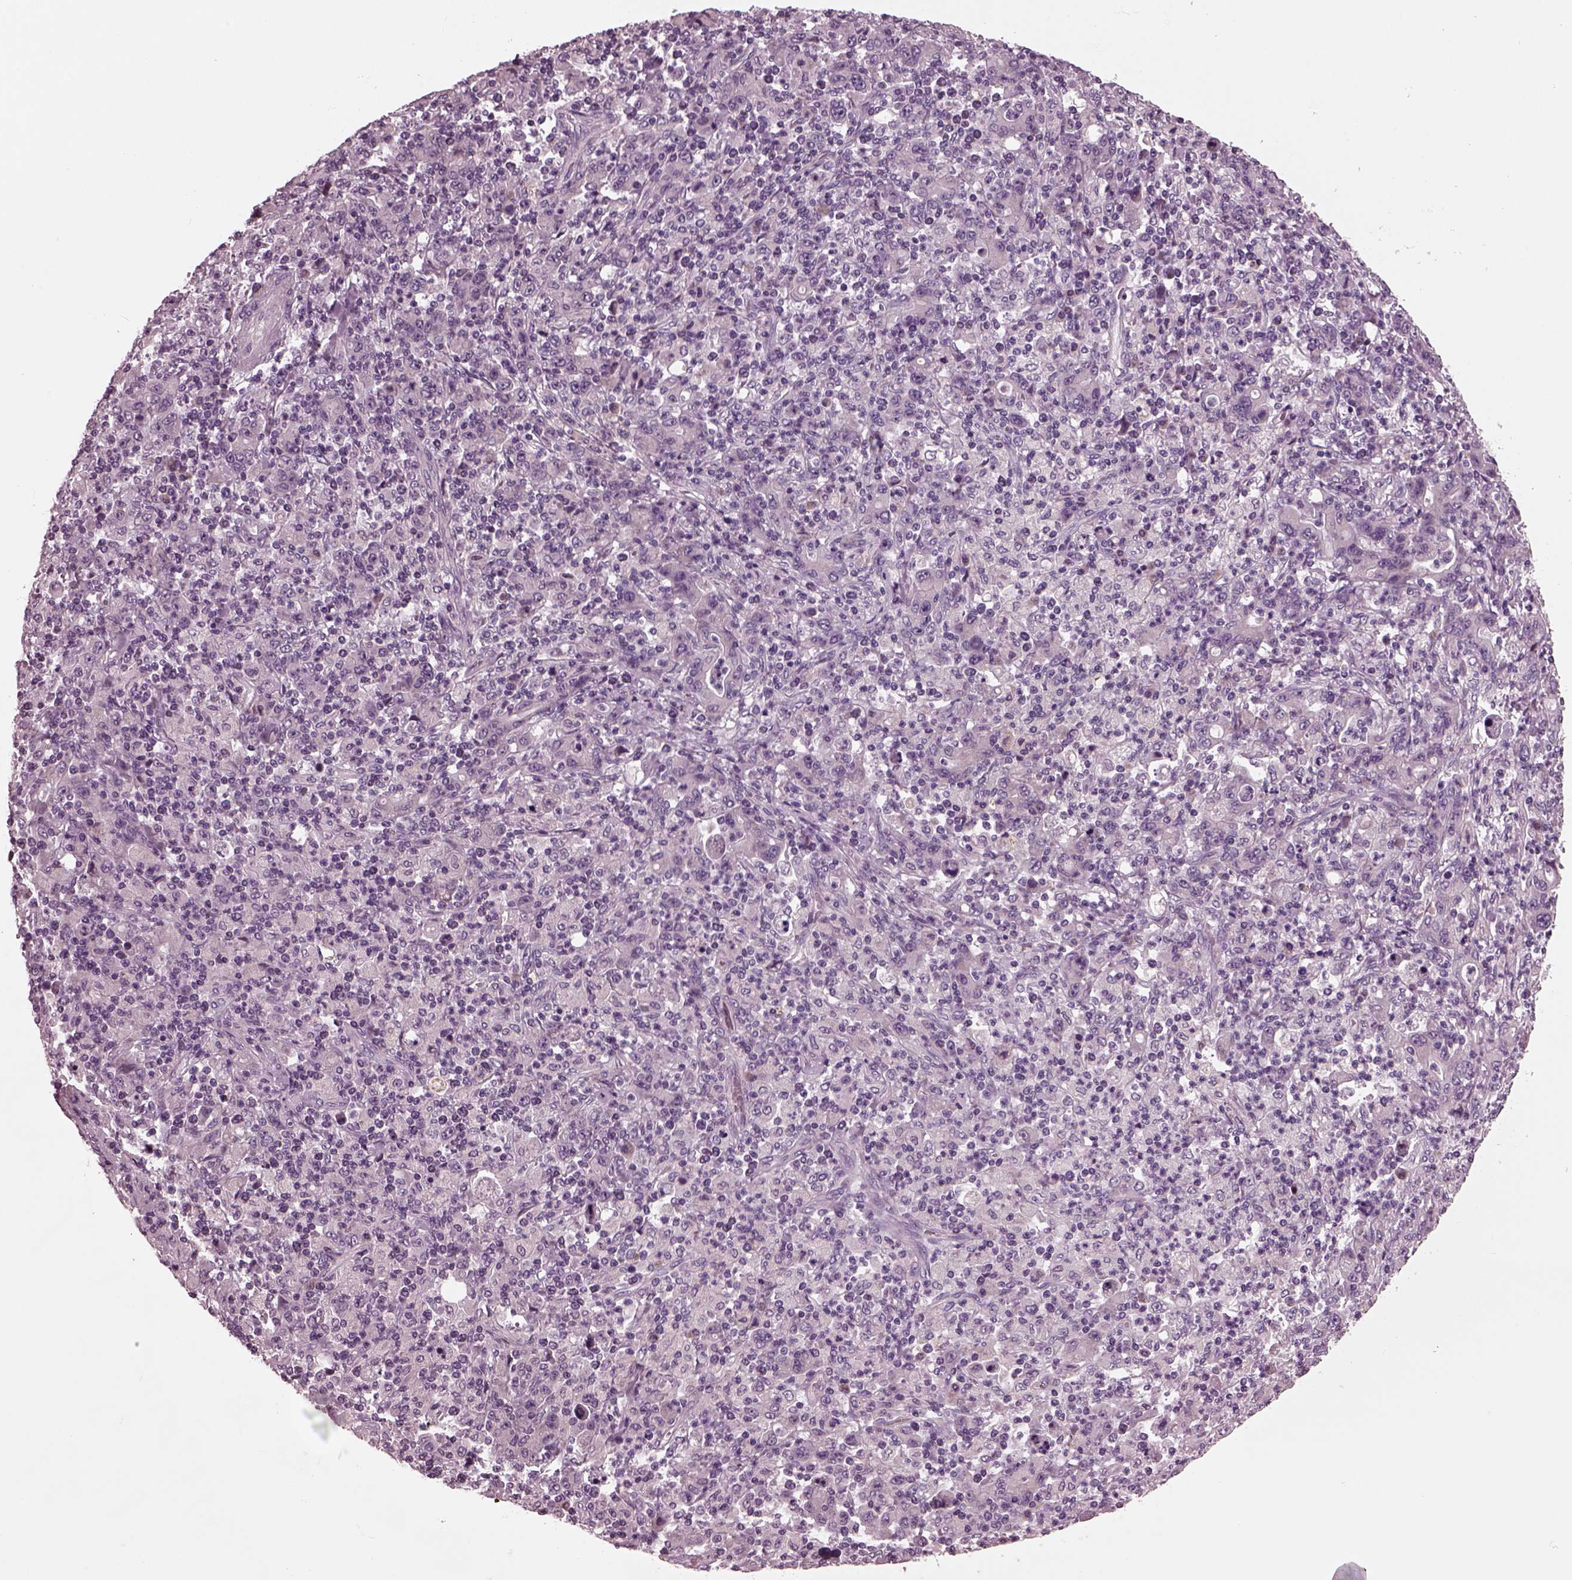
{"staining": {"intensity": "negative", "quantity": "none", "location": "none"}, "tissue": "stomach cancer", "cell_type": "Tumor cells", "image_type": "cancer", "snomed": [{"axis": "morphology", "description": "Adenocarcinoma, NOS"}, {"axis": "topography", "description": "Stomach, upper"}], "caption": "Tumor cells are negative for brown protein staining in stomach adenocarcinoma.", "gene": "AP4M1", "patient": {"sex": "male", "age": 69}}